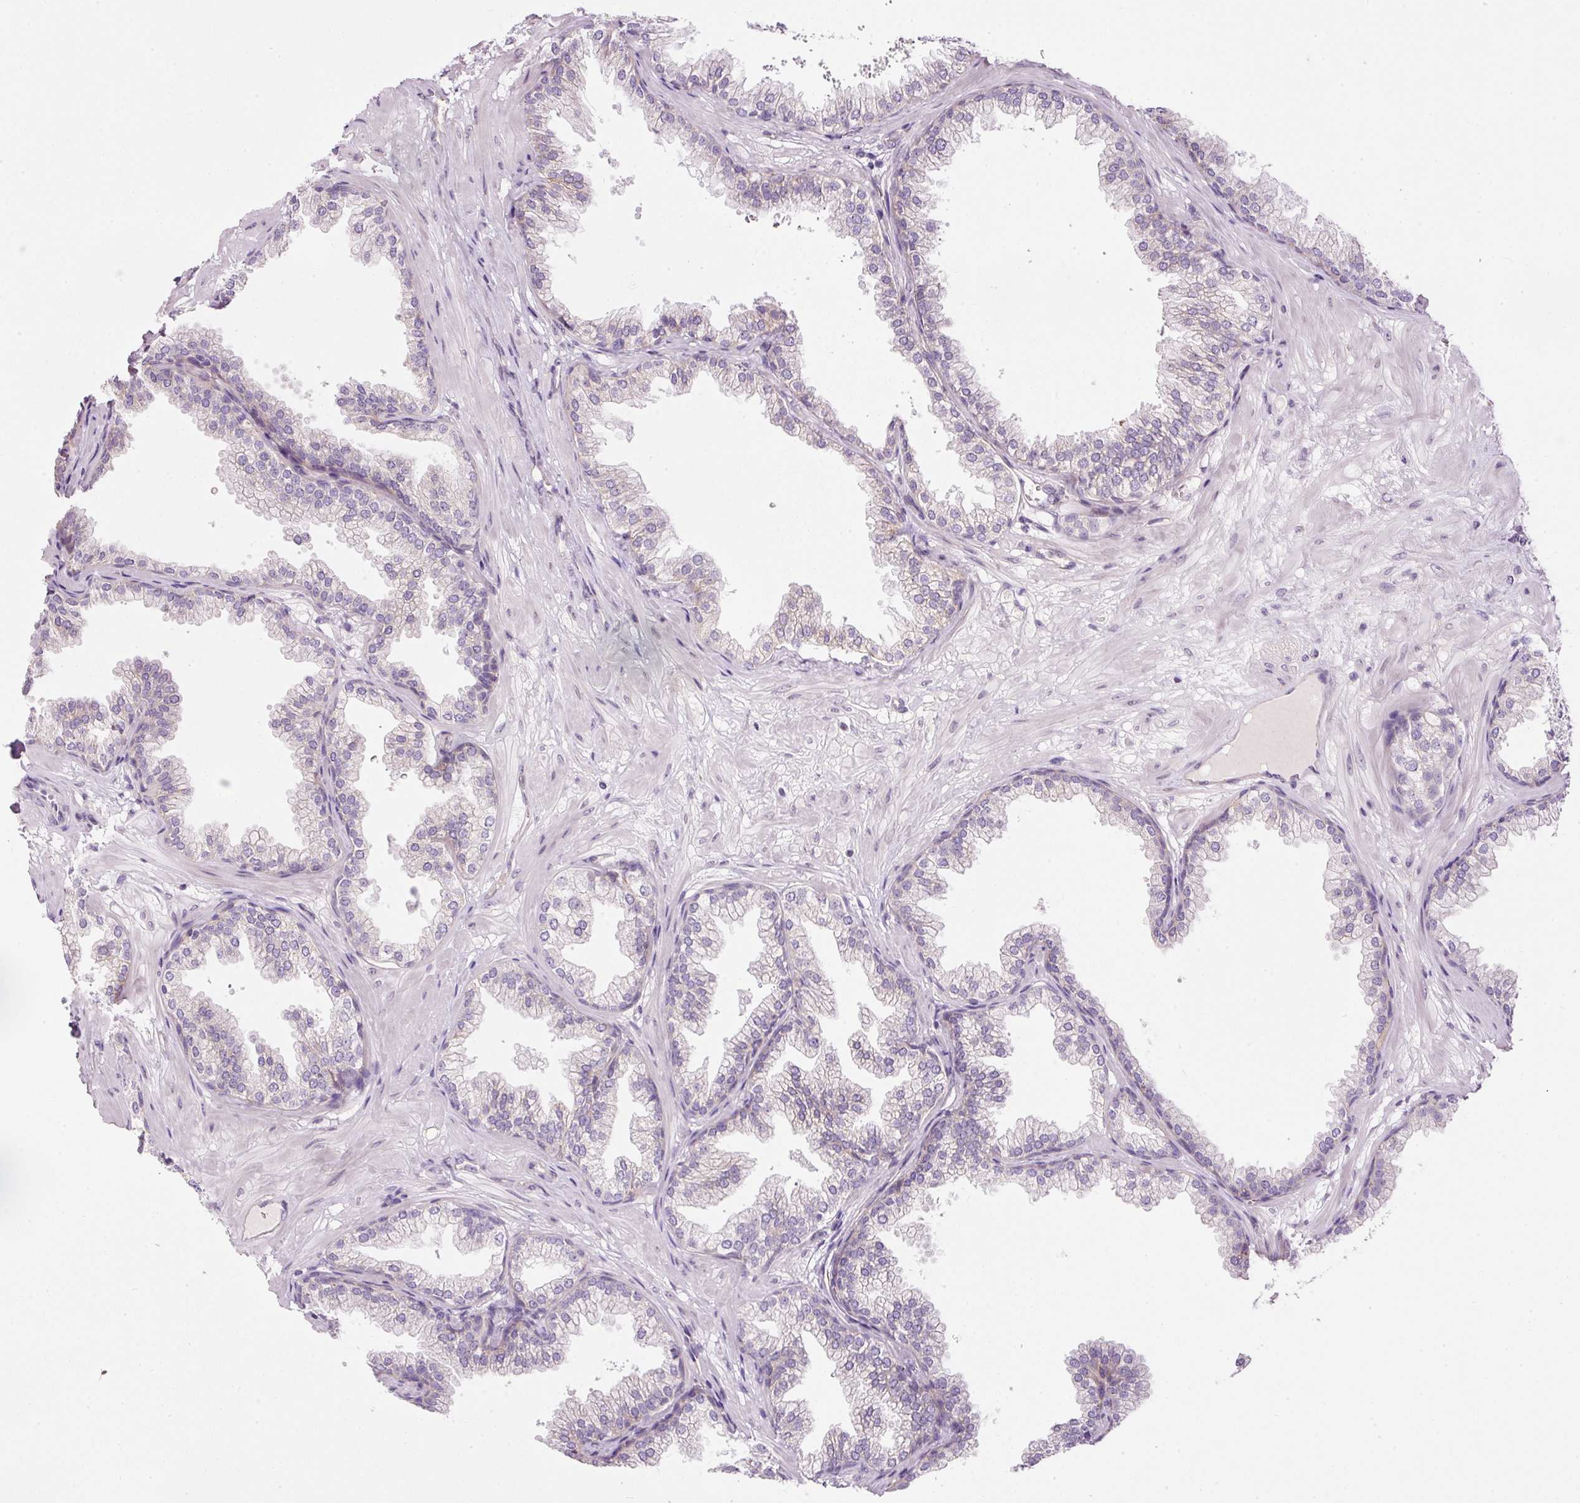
{"staining": {"intensity": "weak", "quantity": "<25%", "location": "cytoplasmic/membranous"}, "tissue": "prostate", "cell_type": "Glandular cells", "image_type": "normal", "snomed": [{"axis": "morphology", "description": "Normal tissue, NOS"}, {"axis": "topography", "description": "Prostate"}], "caption": "Glandular cells show no significant staining in benign prostate. The staining is performed using DAB (3,3'-diaminobenzidine) brown chromogen with nuclei counter-stained in using hematoxylin.", "gene": "KPNA5", "patient": {"sex": "male", "age": 37}}